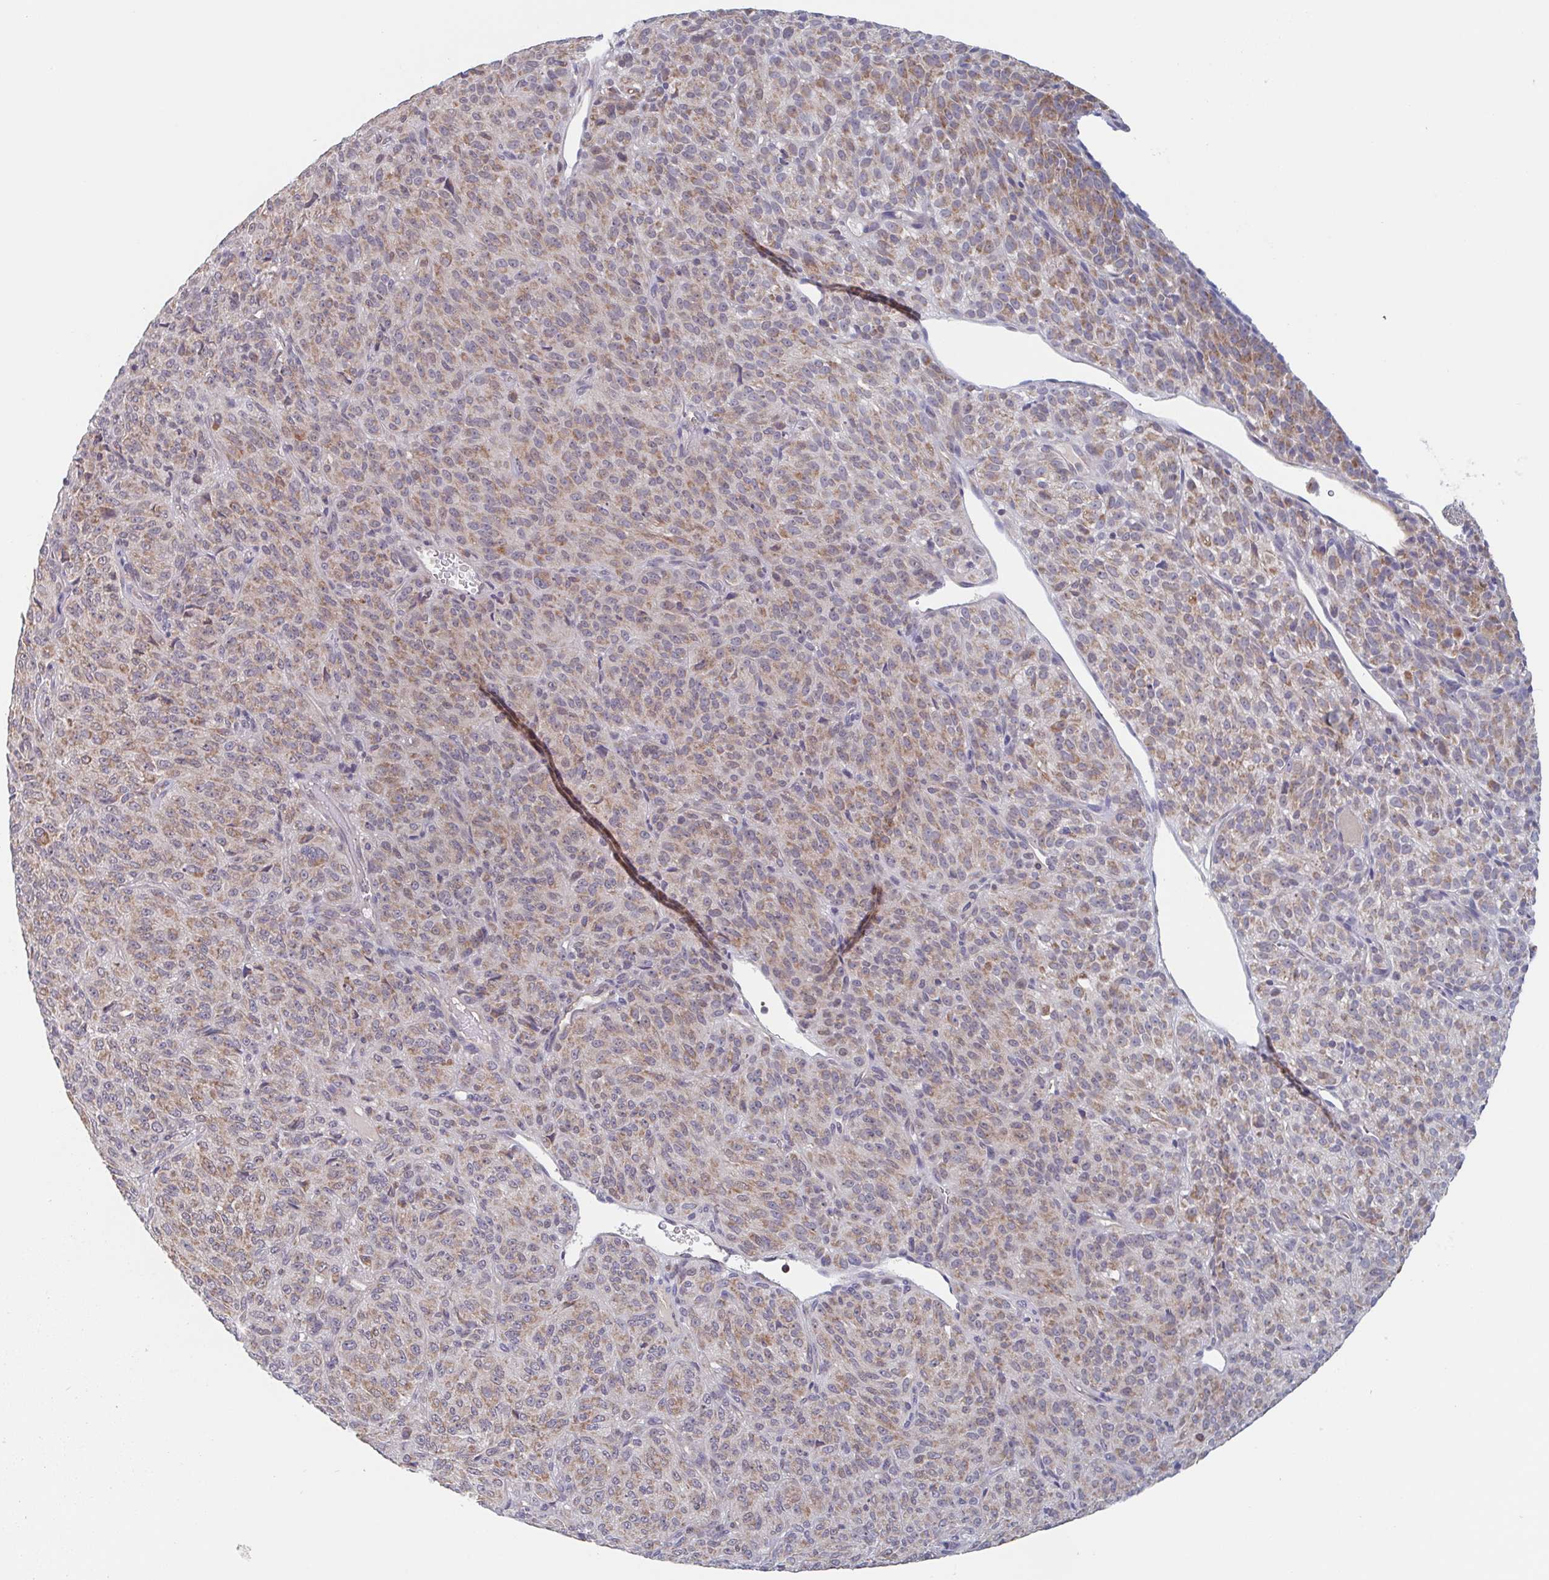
{"staining": {"intensity": "moderate", "quantity": ">75%", "location": "cytoplasmic/membranous"}, "tissue": "melanoma", "cell_type": "Tumor cells", "image_type": "cancer", "snomed": [{"axis": "morphology", "description": "Malignant melanoma, Metastatic site"}, {"axis": "topography", "description": "Brain"}], "caption": "Protein staining displays moderate cytoplasmic/membranous positivity in about >75% of tumor cells in melanoma. The protein is shown in brown color, while the nuclei are stained blue.", "gene": "SURF1", "patient": {"sex": "female", "age": 56}}